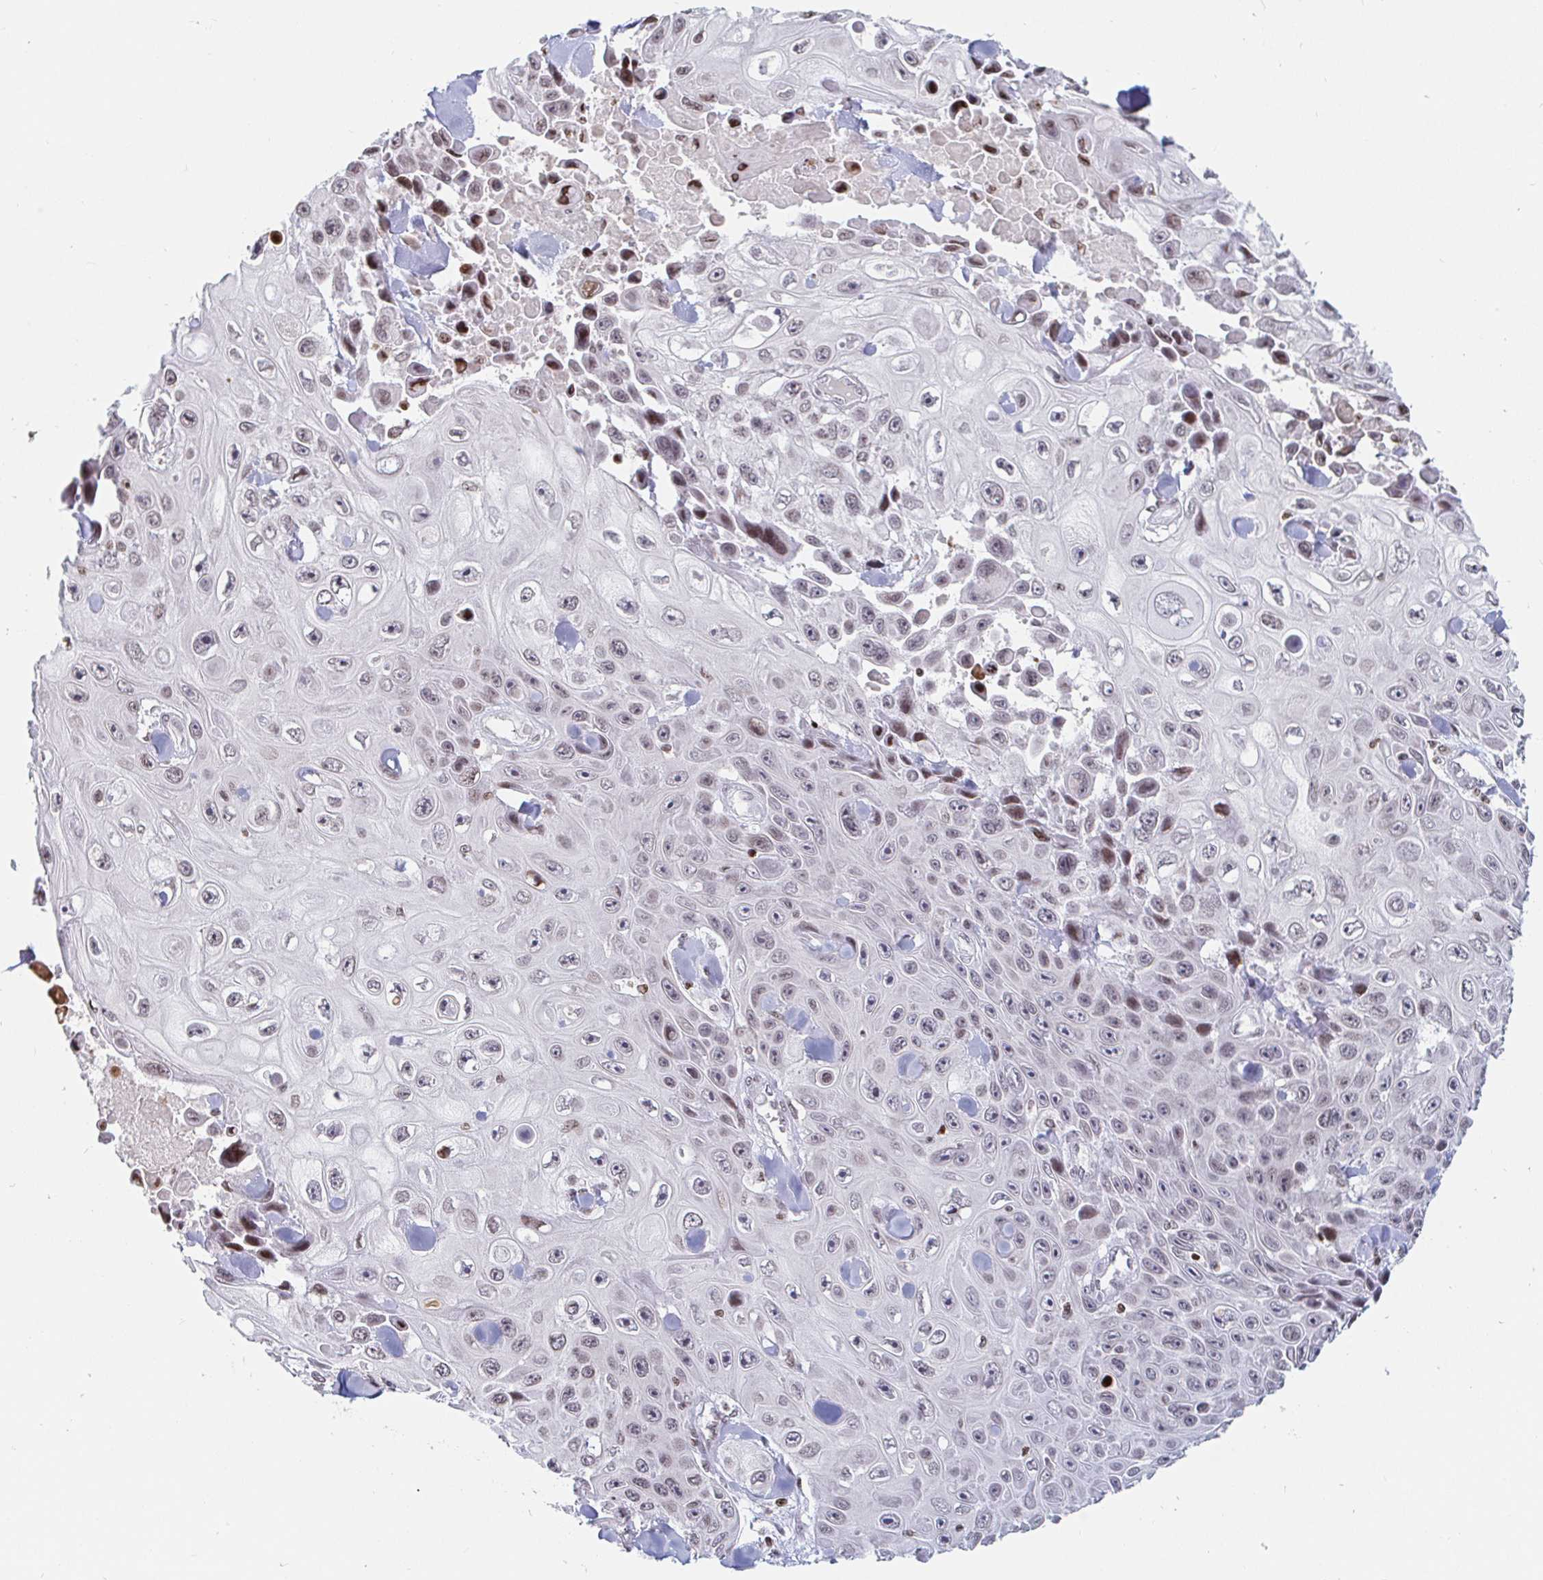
{"staining": {"intensity": "weak", "quantity": "<25%", "location": "nuclear"}, "tissue": "skin cancer", "cell_type": "Tumor cells", "image_type": "cancer", "snomed": [{"axis": "morphology", "description": "Squamous cell carcinoma, NOS"}, {"axis": "topography", "description": "Skin"}], "caption": "Histopathology image shows no protein positivity in tumor cells of skin squamous cell carcinoma tissue. (Brightfield microscopy of DAB immunohistochemistry at high magnification).", "gene": "HOXC10", "patient": {"sex": "male", "age": 82}}